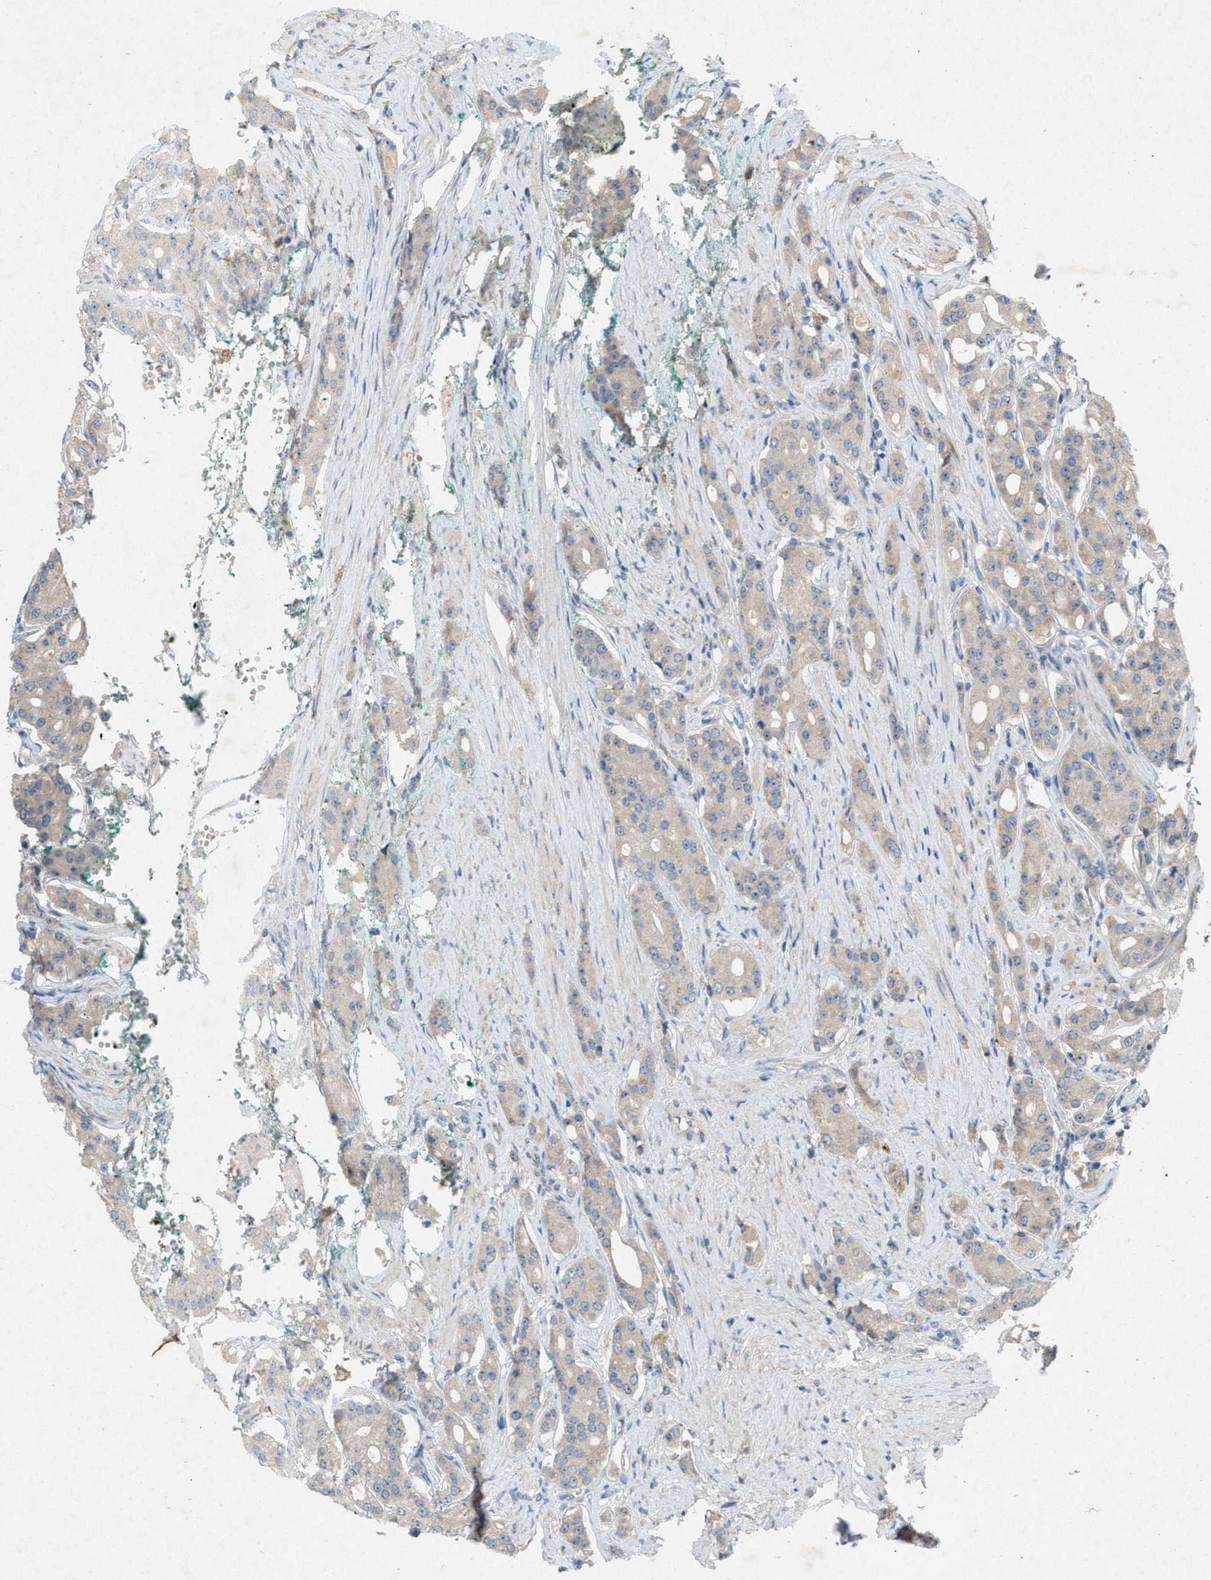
{"staining": {"intensity": "negative", "quantity": "none", "location": "none"}, "tissue": "prostate cancer", "cell_type": "Tumor cells", "image_type": "cancer", "snomed": [{"axis": "morphology", "description": "Adenocarcinoma, High grade"}, {"axis": "topography", "description": "Prostate"}], "caption": "Immunohistochemistry photomicrograph of neoplastic tissue: prostate cancer stained with DAB (3,3'-diaminobenzidine) shows no significant protein staining in tumor cells.", "gene": "DCAF7", "patient": {"sex": "male", "age": 71}}